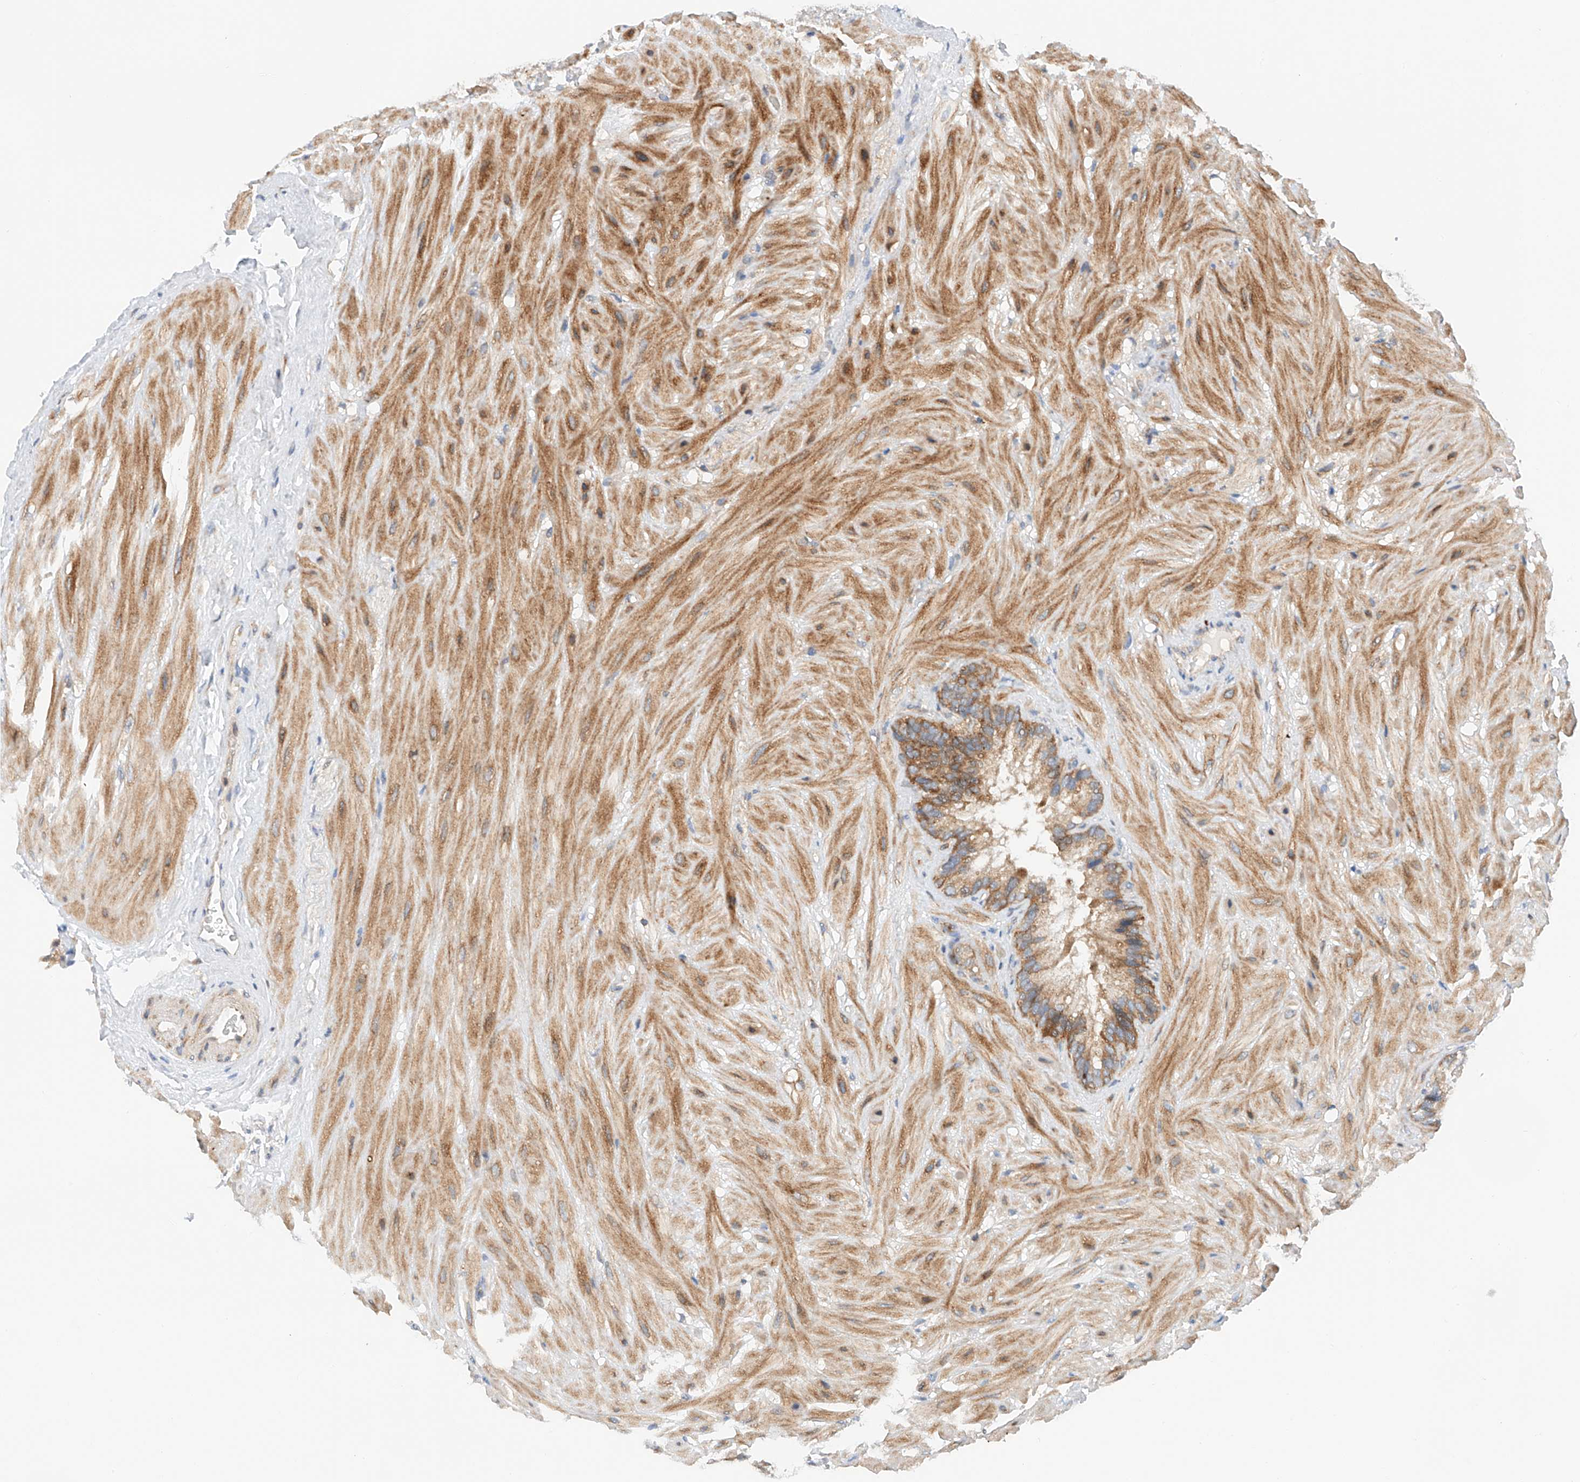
{"staining": {"intensity": "moderate", "quantity": ">75%", "location": "cytoplasmic/membranous"}, "tissue": "seminal vesicle", "cell_type": "Glandular cells", "image_type": "normal", "snomed": [{"axis": "morphology", "description": "Normal tissue, NOS"}, {"axis": "topography", "description": "Prostate"}, {"axis": "topography", "description": "Seminal veicle"}], "caption": "Immunohistochemical staining of unremarkable human seminal vesicle shows moderate cytoplasmic/membranous protein positivity in approximately >75% of glandular cells.", "gene": "MFN2", "patient": {"sex": "male", "age": 68}}